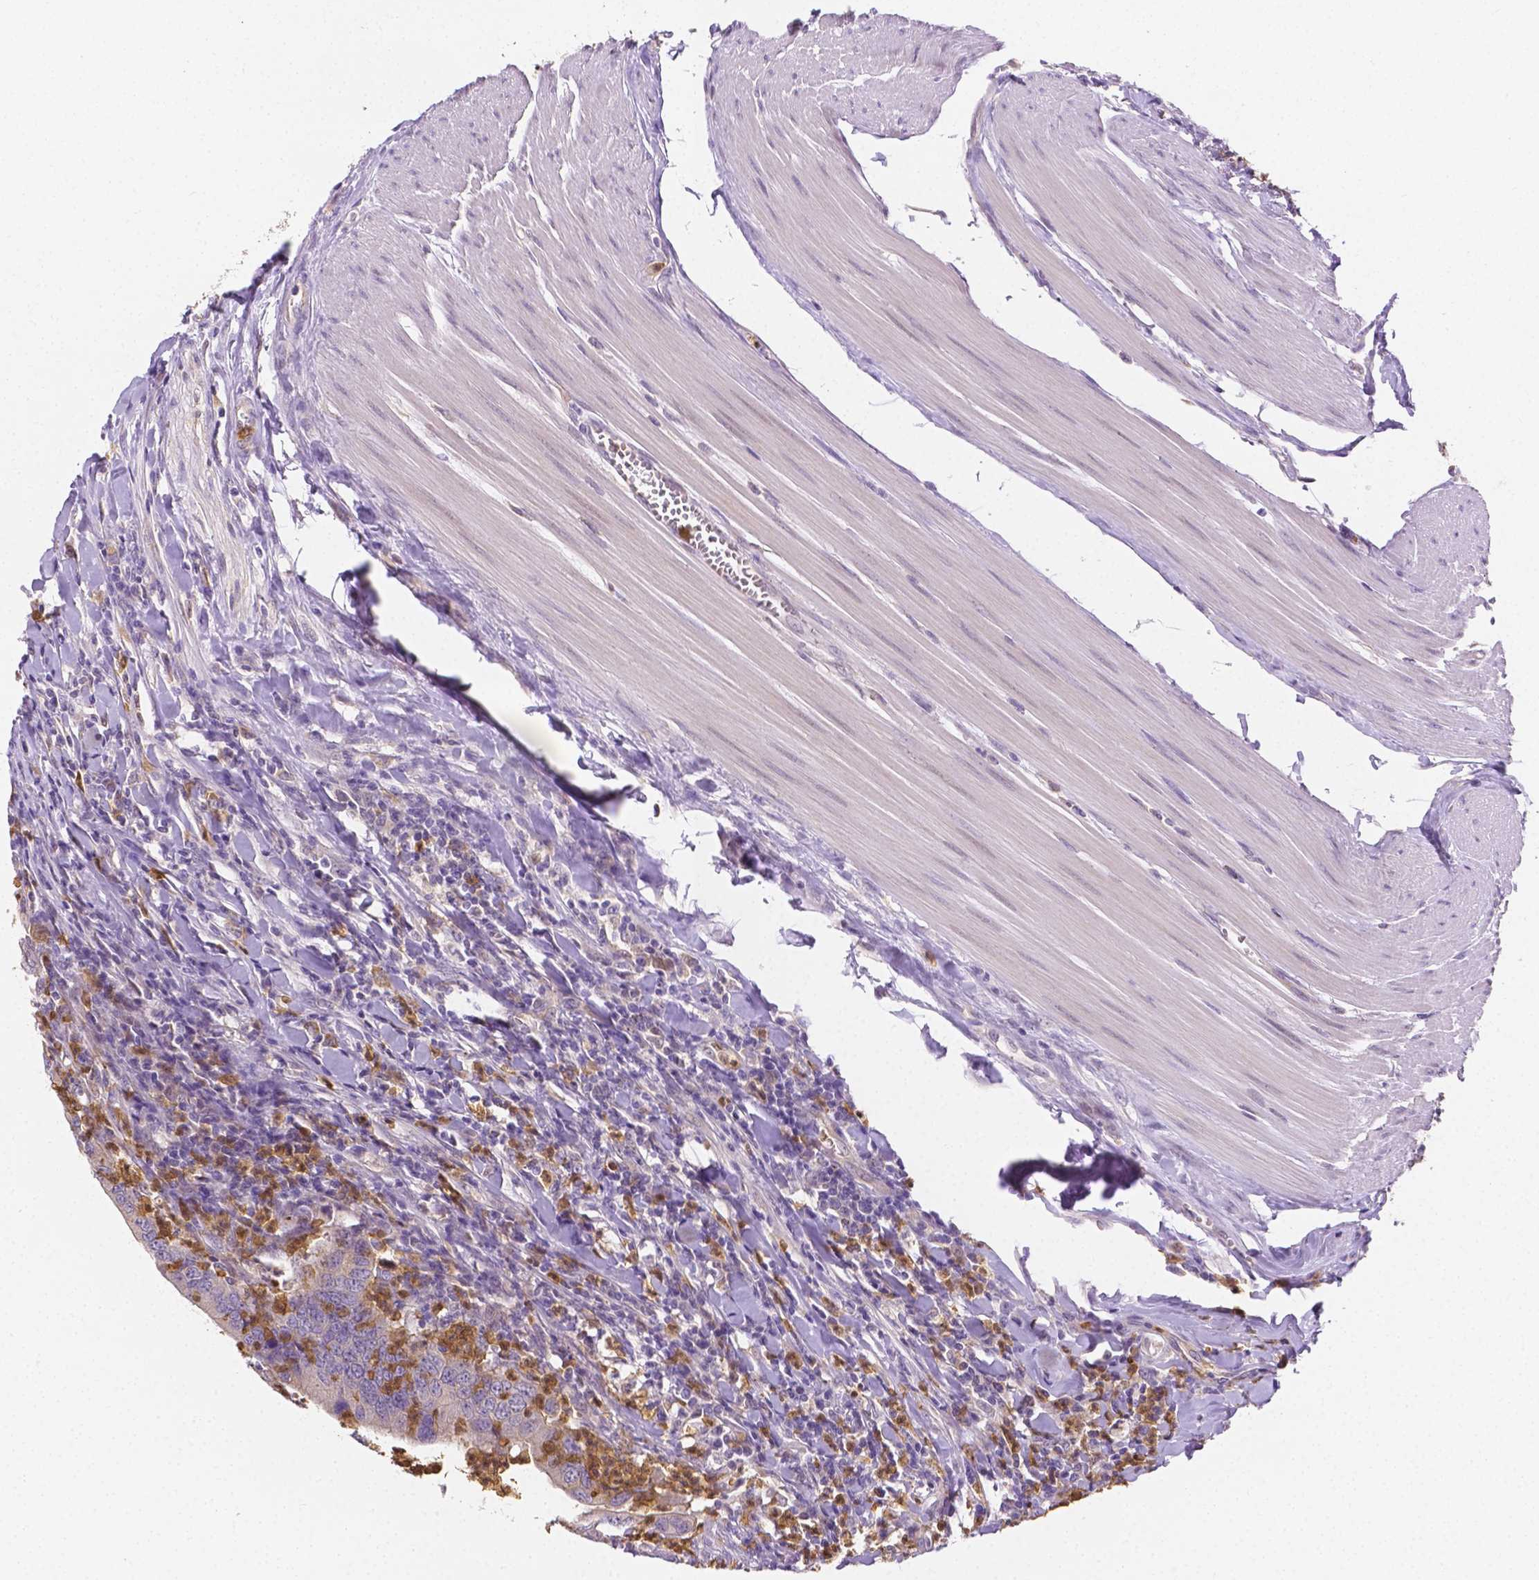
{"staining": {"intensity": "negative", "quantity": "none", "location": "none"}, "tissue": "colorectal cancer", "cell_type": "Tumor cells", "image_type": "cancer", "snomed": [{"axis": "morphology", "description": "Adenocarcinoma, NOS"}, {"axis": "topography", "description": "Colon"}], "caption": "DAB immunohistochemical staining of human colorectal cancer shows no significant staining in tumor cells.", "gene": "ZNRD2", "patient": {"sex": "female", "age": 67}}